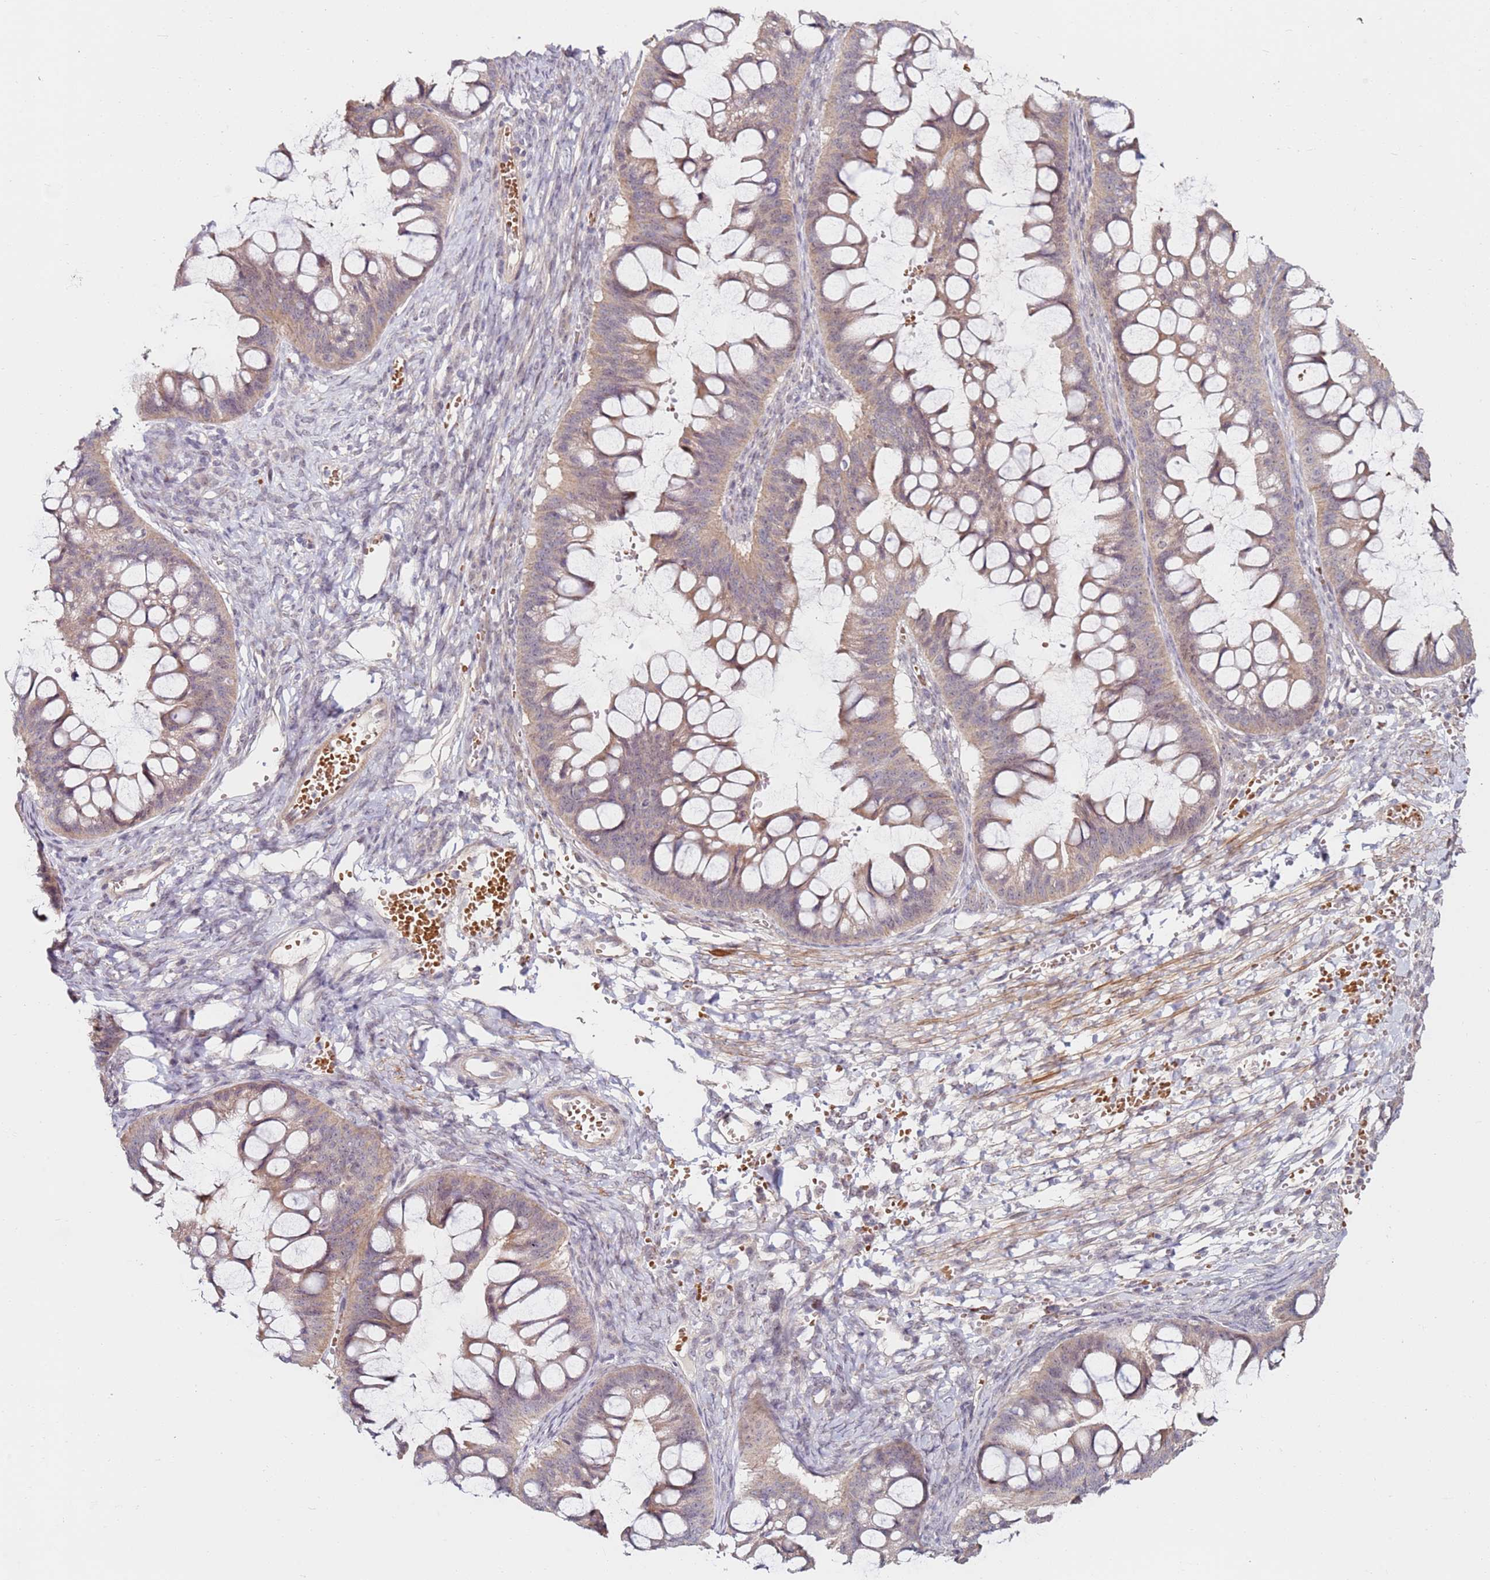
{"staining": {"intensity": "weak", "quantity": "25%-75%", "location": "cytoplasmic/membranous"}, "tissue": "ovarian cancer", "cell_type": "Tumor cells", "image_type": "cancer", "snomed": [{"axis": "morphology", "description": "Cystadenocarcinoma, mucinous, NOS"}, {"axis": "topography", "description": "Ovary"}], "caption": "High-power microscopy captured an immunohistochemistry micrograph of ovarian cancer (mucinous cystadenocarcinoma), revealing weak cytoplasmic/membranous positivity in approximately 25%-75% of tumor cells. (DAB (3,3'-diaminobenzidine) IHC with brightfield microscopy, high magnification).", "gene": "RARS2", "patient": {"sex": "female", "age": 73}}